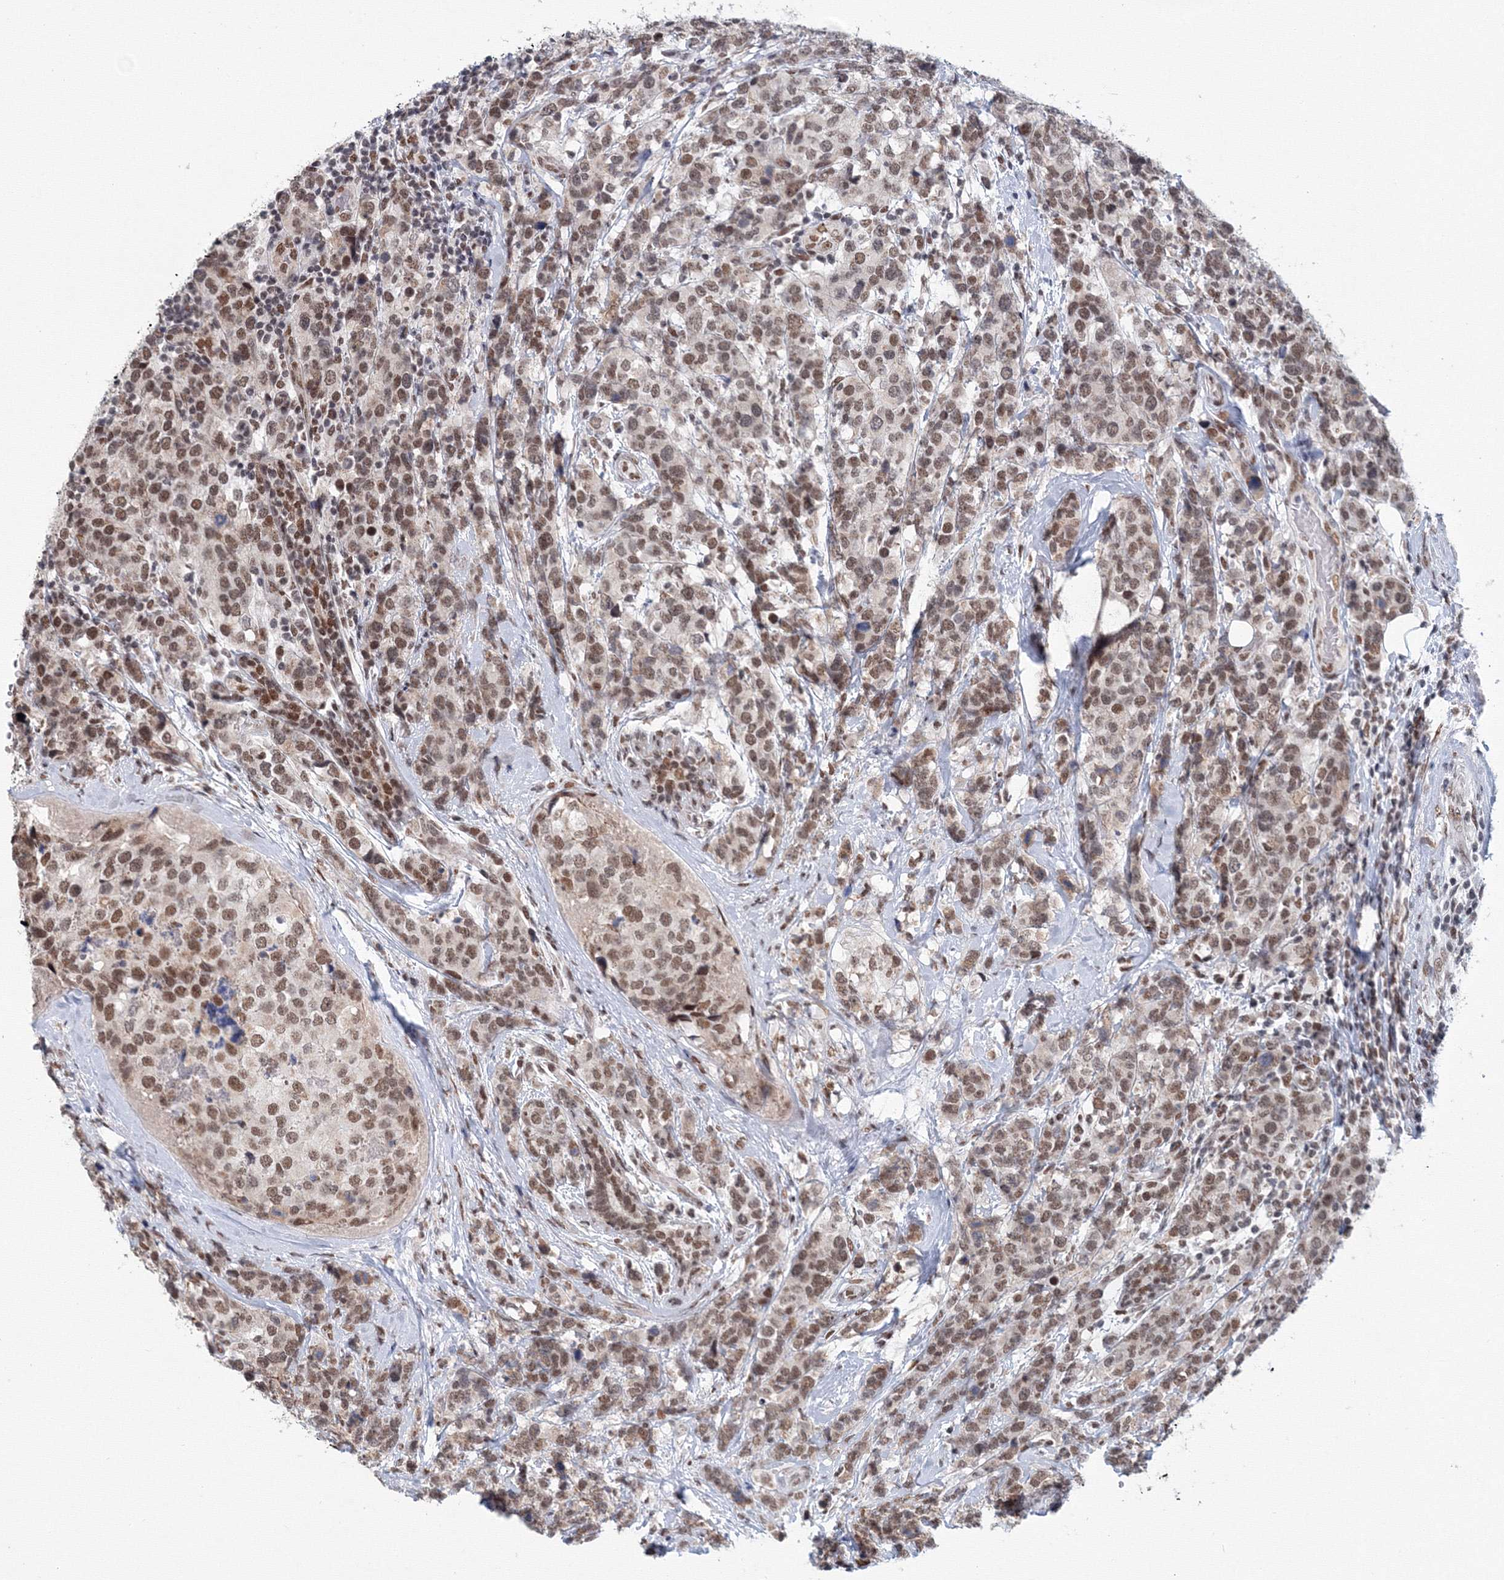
{"staining": {"intensity": "moderate", "quantity": ">75%", "location": "nuclear"}, "tissue": "breast cancer", "cell_type": "Tumor cells", "image_type": "cancer", "snomed": [{"axis": "morphology", "description": "Lobular carcinoma"}, {"axis": "topography", "description": "Breast"}], "caption": "Immunohistochemical staining of breast cancer (lobular carcinoma) displays medium levels of moderate nuclear positivity in about >75% of tumor cells.", "gene": "SF3B6", "patient": {"sex": "female", "age": 59}}